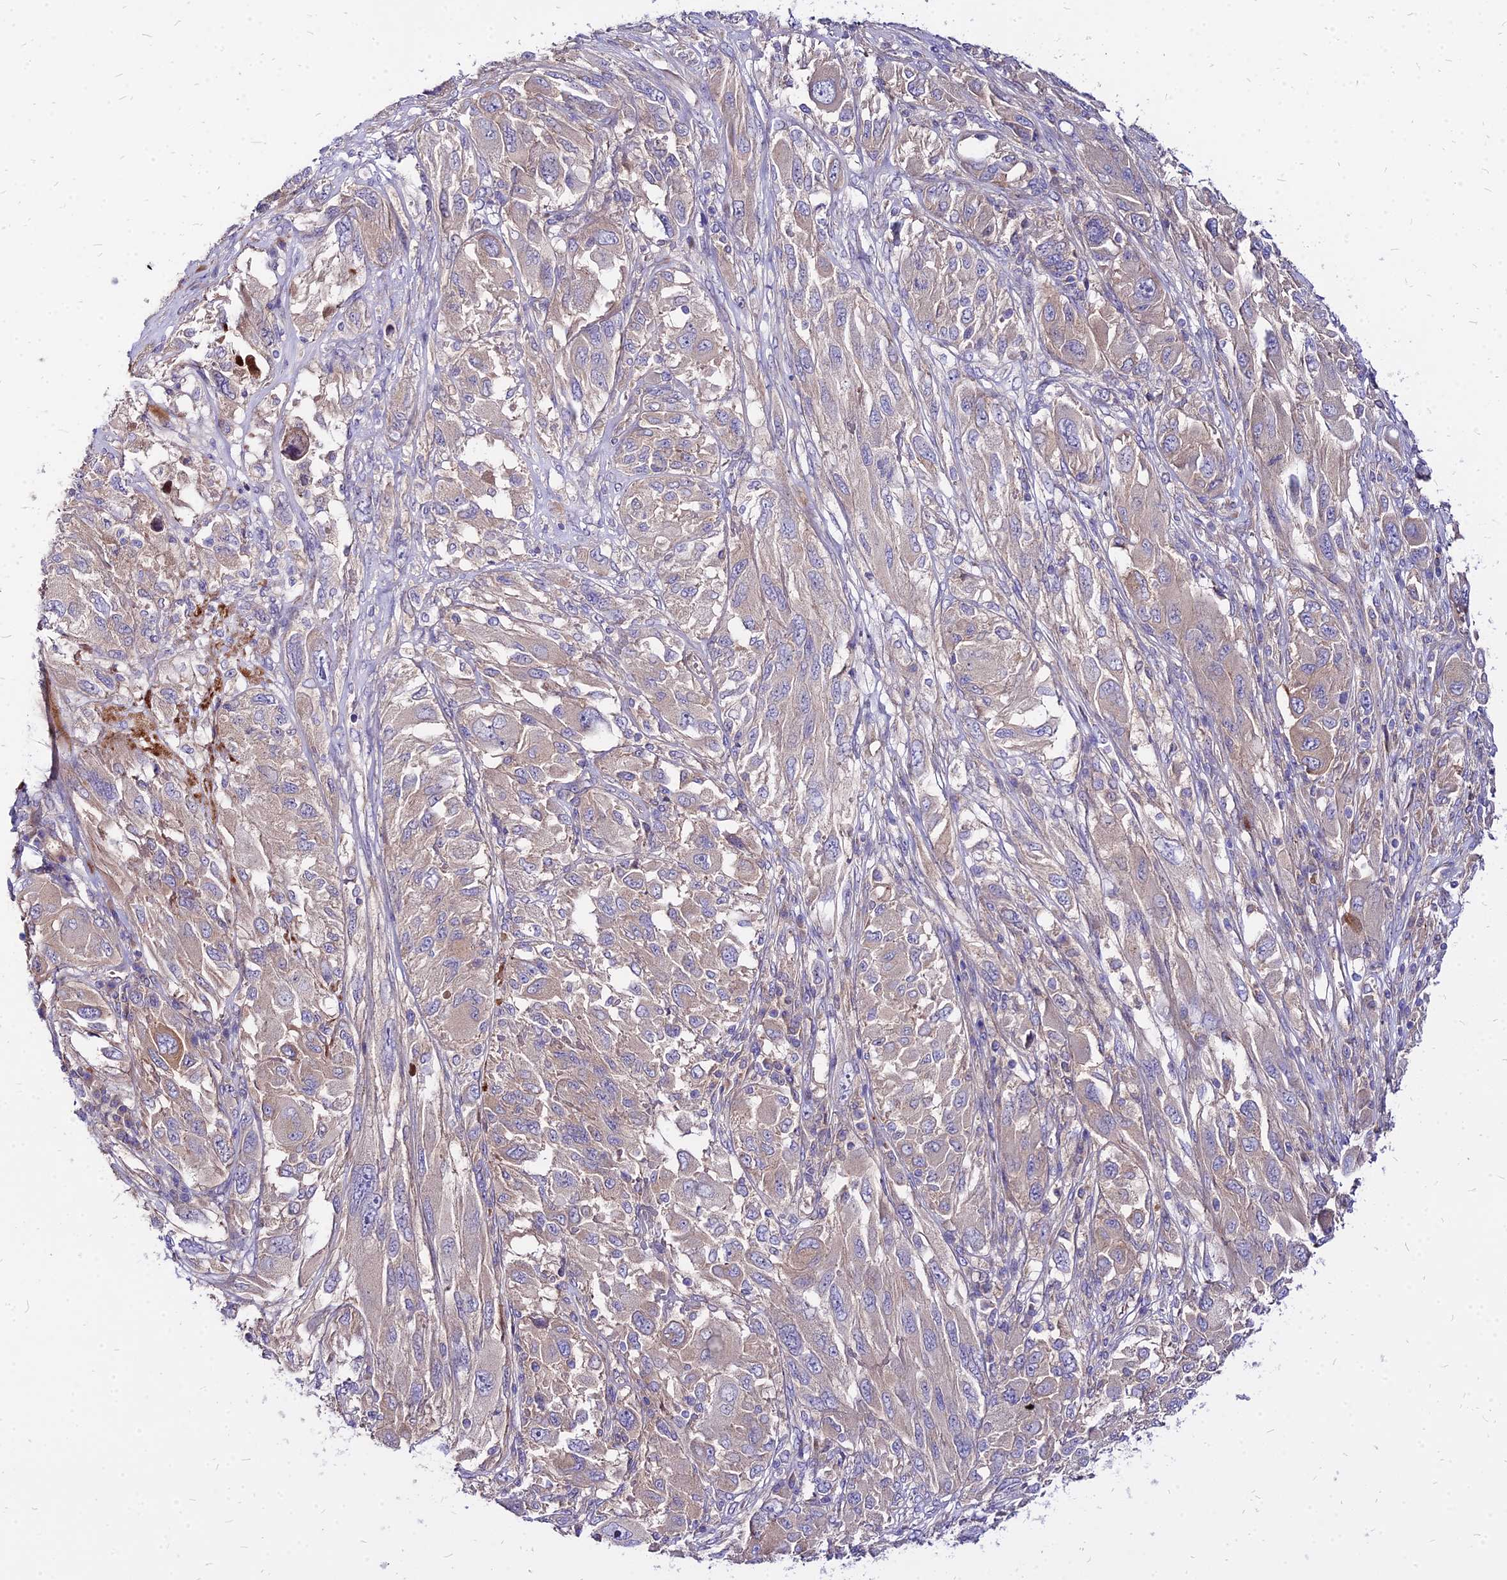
{"staining": {"intensity": "weak", "quantity": "<25%", "location": "cytoplasmic/membranous"}, "tissue": "melanoma", "cell_type": "Tumor cells", "image_type": "cancer", "snomed": [{"axis": "morphology", "description": "Malignant melanoma, NOS"}, {"axis": "topography", "description": "Skin"}], "caption": "This is a micrograph of immunohistochemistry staining of melanoma, which shows no expression in tumor cells.", "gene": "COMMD10", "patient": {"sex": "female", "age": 91}}